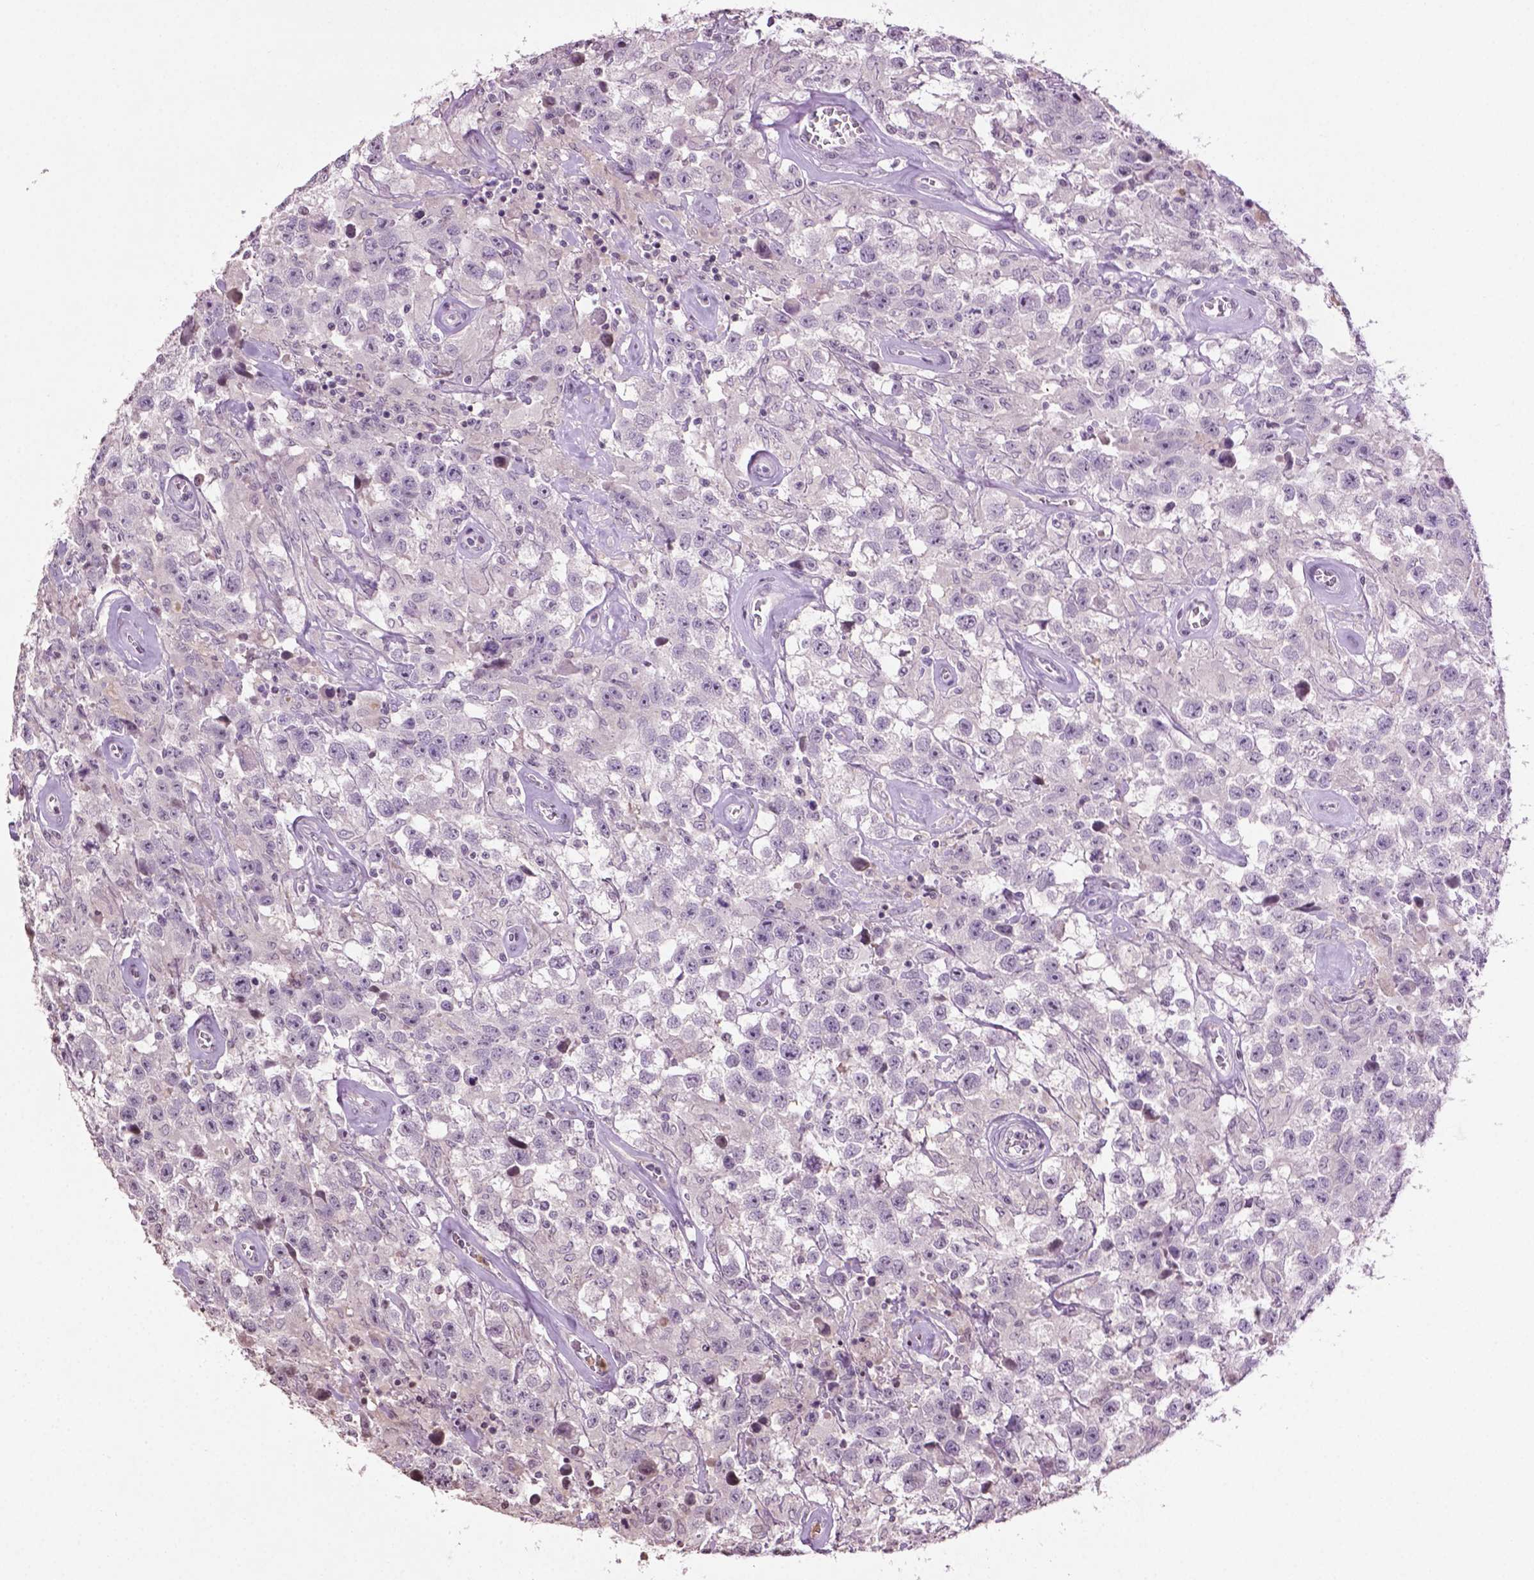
{"staining": {"intensity": "negative", "quantity": "none", "location": "none"}, "tissue": "testis cancer", "cell_type": "Tumor cells", "image_type": "cancer", "snomed": [{"axis": "morphology", "description": "Seminoma, NOS"}, {"axis": "topography", "description": "Testis"}], "caption": "High magnification brightfield microscopy of testis cancer (seminoma) stained with DAB (3,3'-diaminobenzidine) (brown) and counterstained with hematoxylin (blue): tumor cells show no significant expression. Brightfield microscopy of IHC stained with DAB (3,3'-diaminobenzidine) (brown) and hematoxylin (blue), captured at high magnification.", "gene": "NTNG2", "patient": {"sex": "male", "age": 43}}